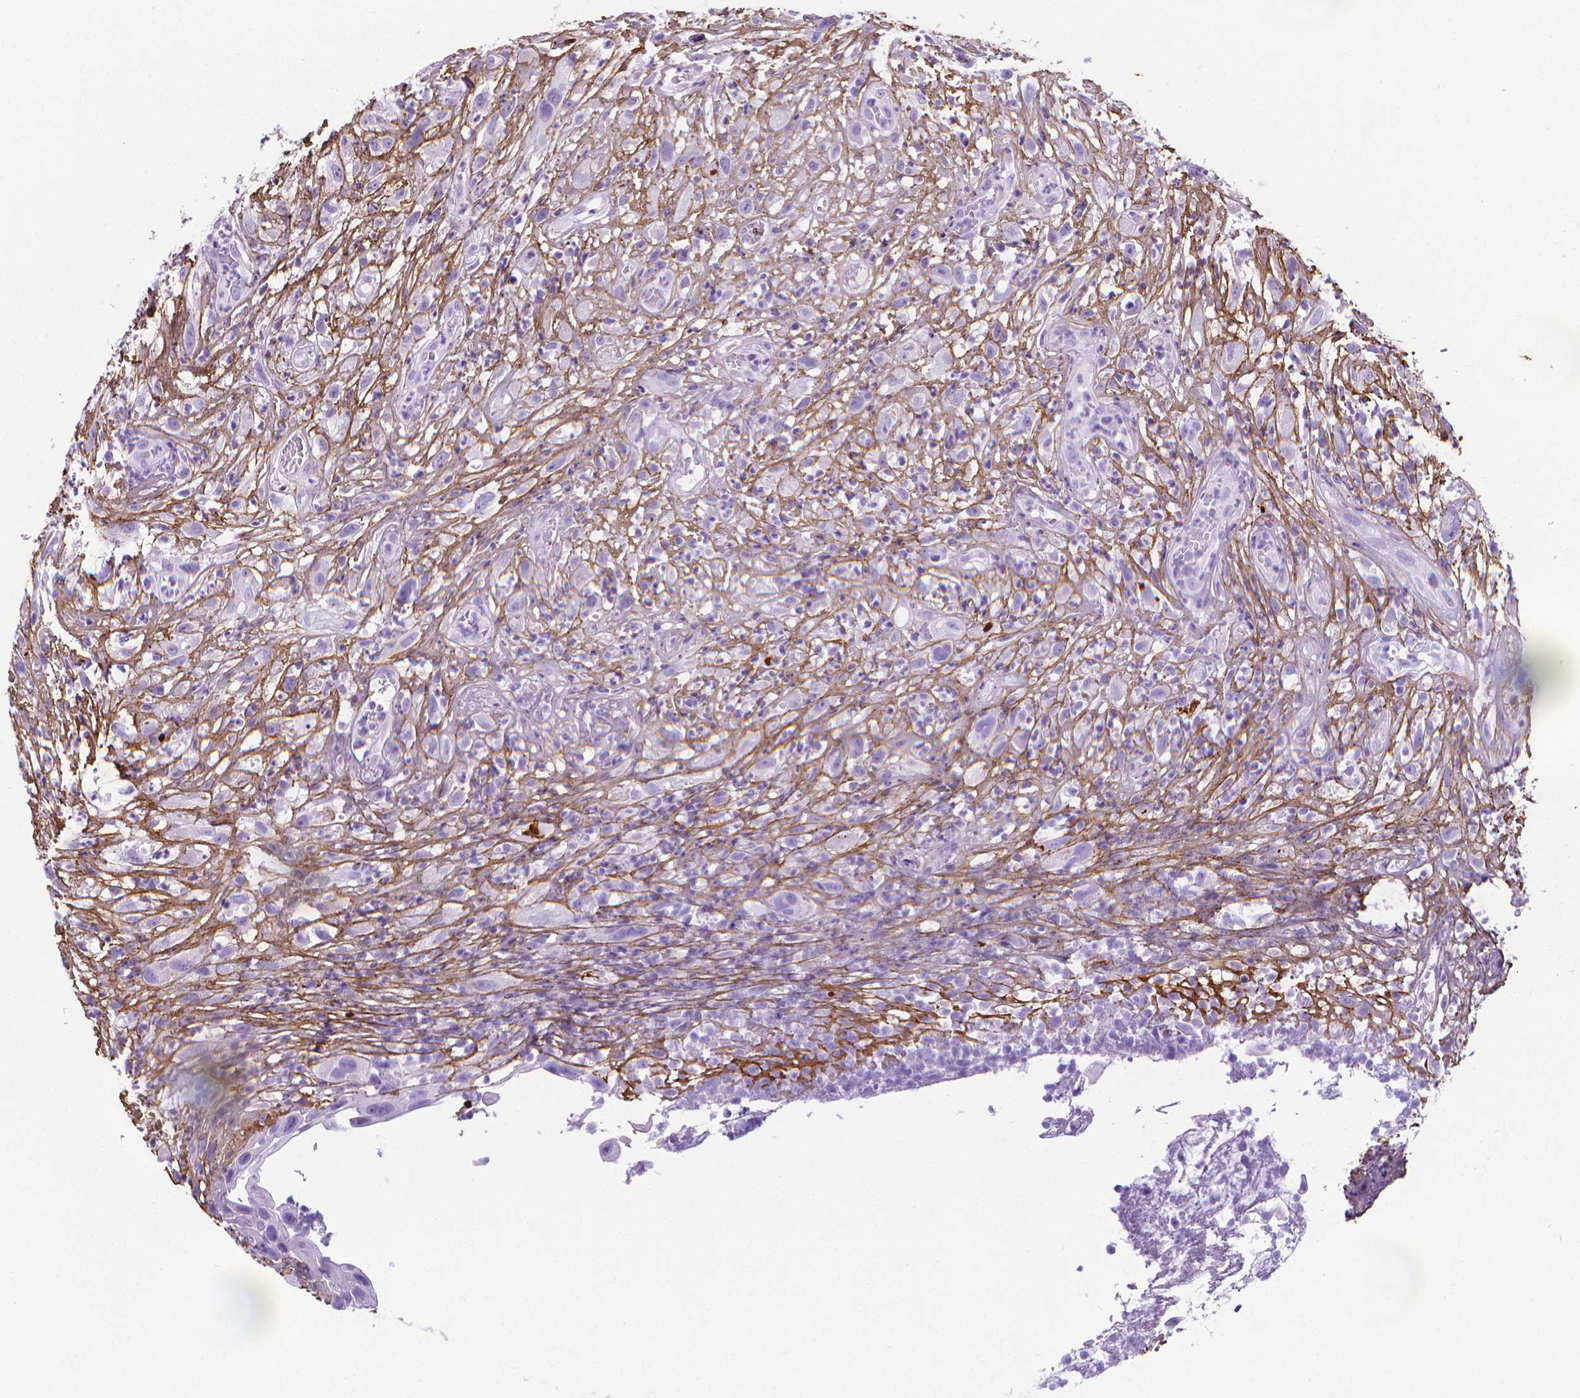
{"staining": {"intensity": "negative", "quantity": "none", "location": "none"}, "tissue": "head and neck cancer", "cell_type": "Tumor cells", "image_type": "cancer", "snomed": [{"axis": "morphology", "description": "Squamous cell carcinoma, NOS"}, {"axis": "topography", "description": "Head-Neck"}], "caption": "IHC micrograph of neoplastic tissue: squamous cell carcinoma (head and neck) stained with DAB (3,3'-diaminobenzidine) reveals no significant protein expression in tumor cells.", "gene": "MFAP2", "patient": {"sex": "male", "age": 65}}